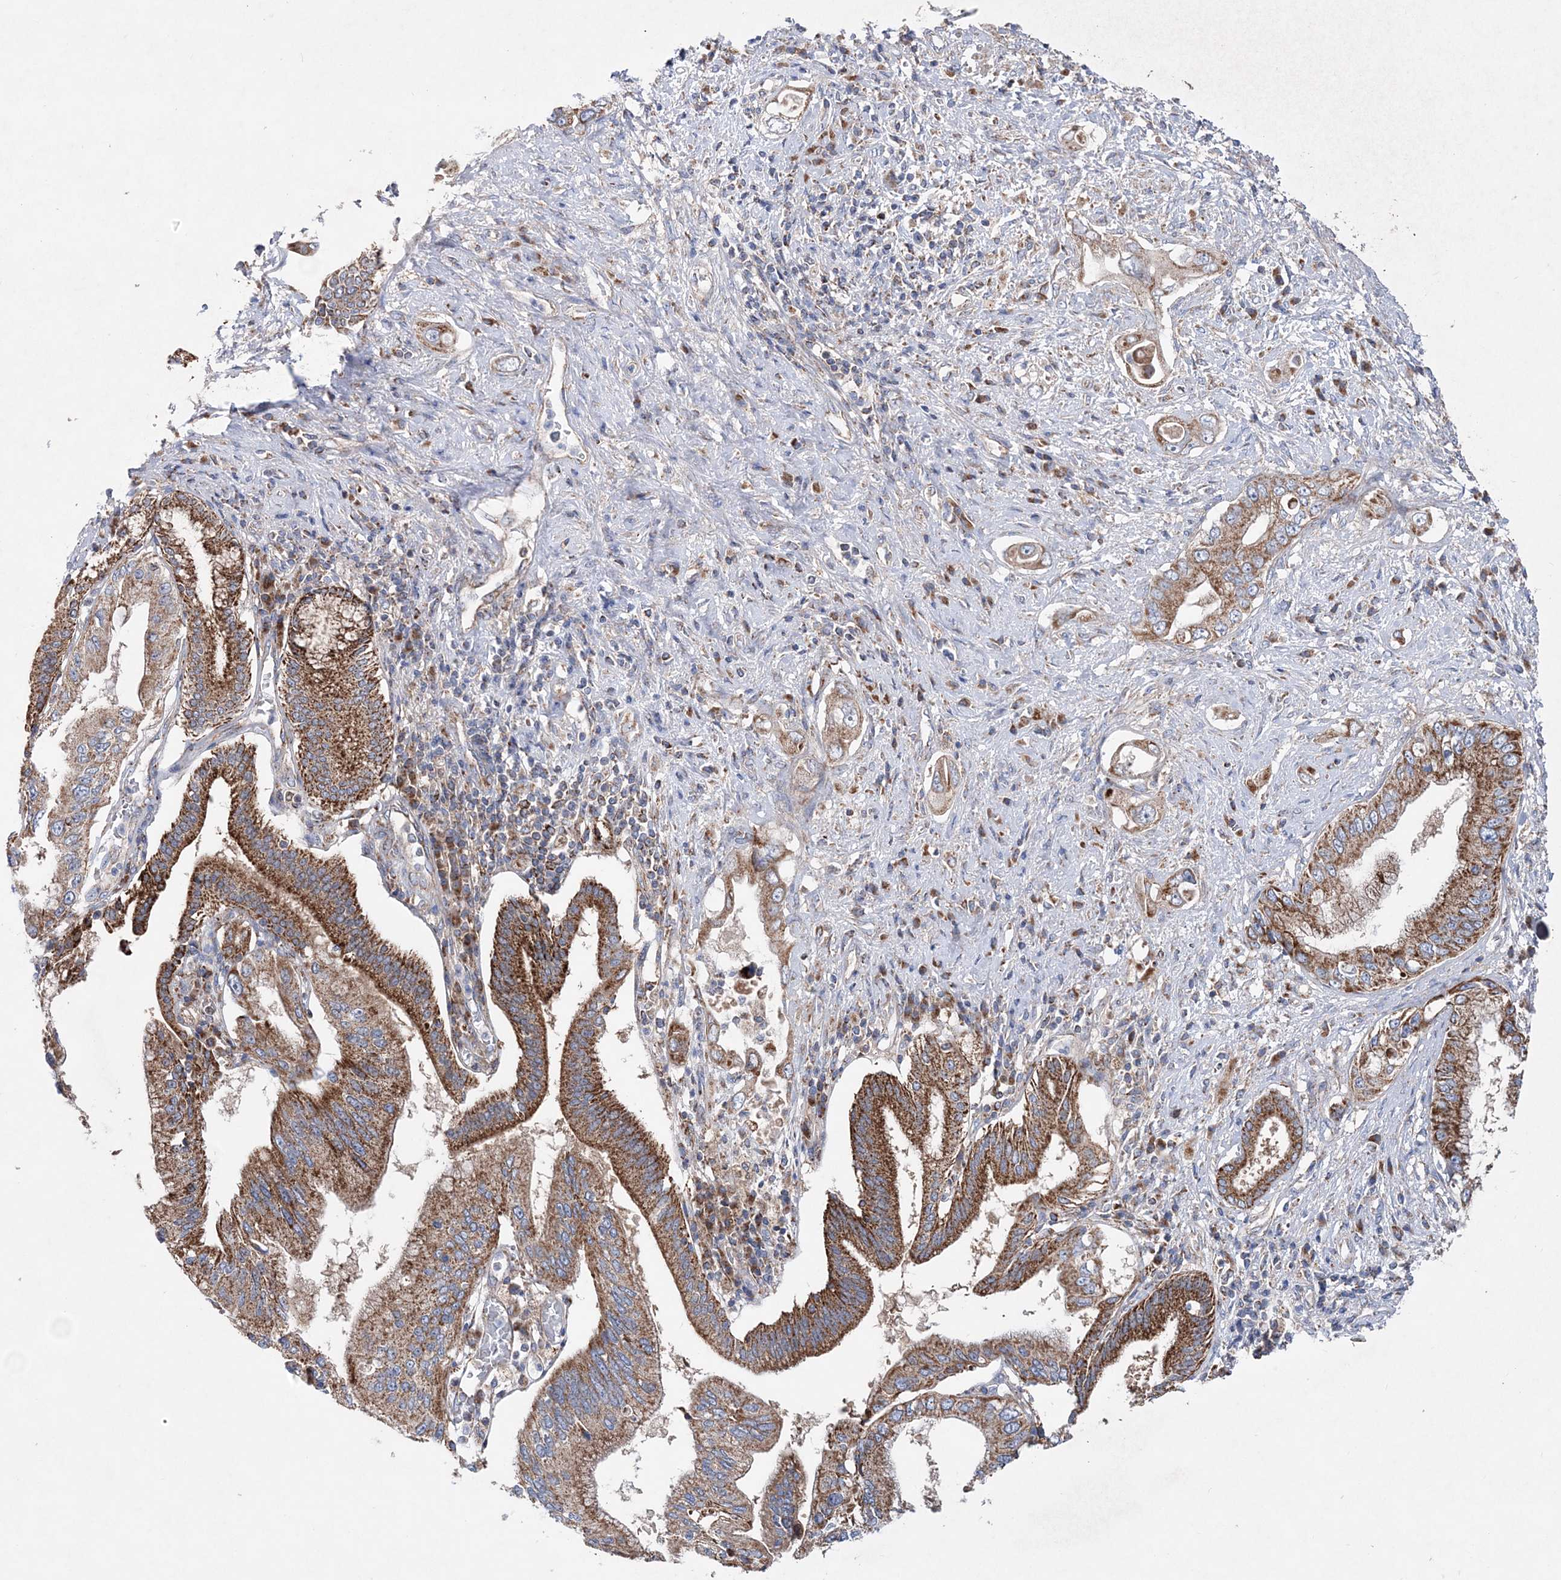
{"staining": {"intensity": "strong", "quantity": ">75%", "location": "cytoplasmic/membranous"}, "tissue": "pancreatic cancer", "cell_type": "Tumor cells", "image_type": "cancer", "snomed": [{"axis": "morphology", "description": "Inflammation, NOS"}, {"axis": "morphology", "description": "Adenocarcinoma, NOS"}, {"axis": "topography", "description": "Pancreas"}], "caption": "Immunohistochemistry photomicrograph of pancreatic cancer (adenocarcinoma) stained for a protein (brown), which exhibits high levels of strong cytoplasmic/membranous expression in approximately >75% of tumor cells.", "gene": "NGLY1", "patient": {"sex": "female", "age": 56}}